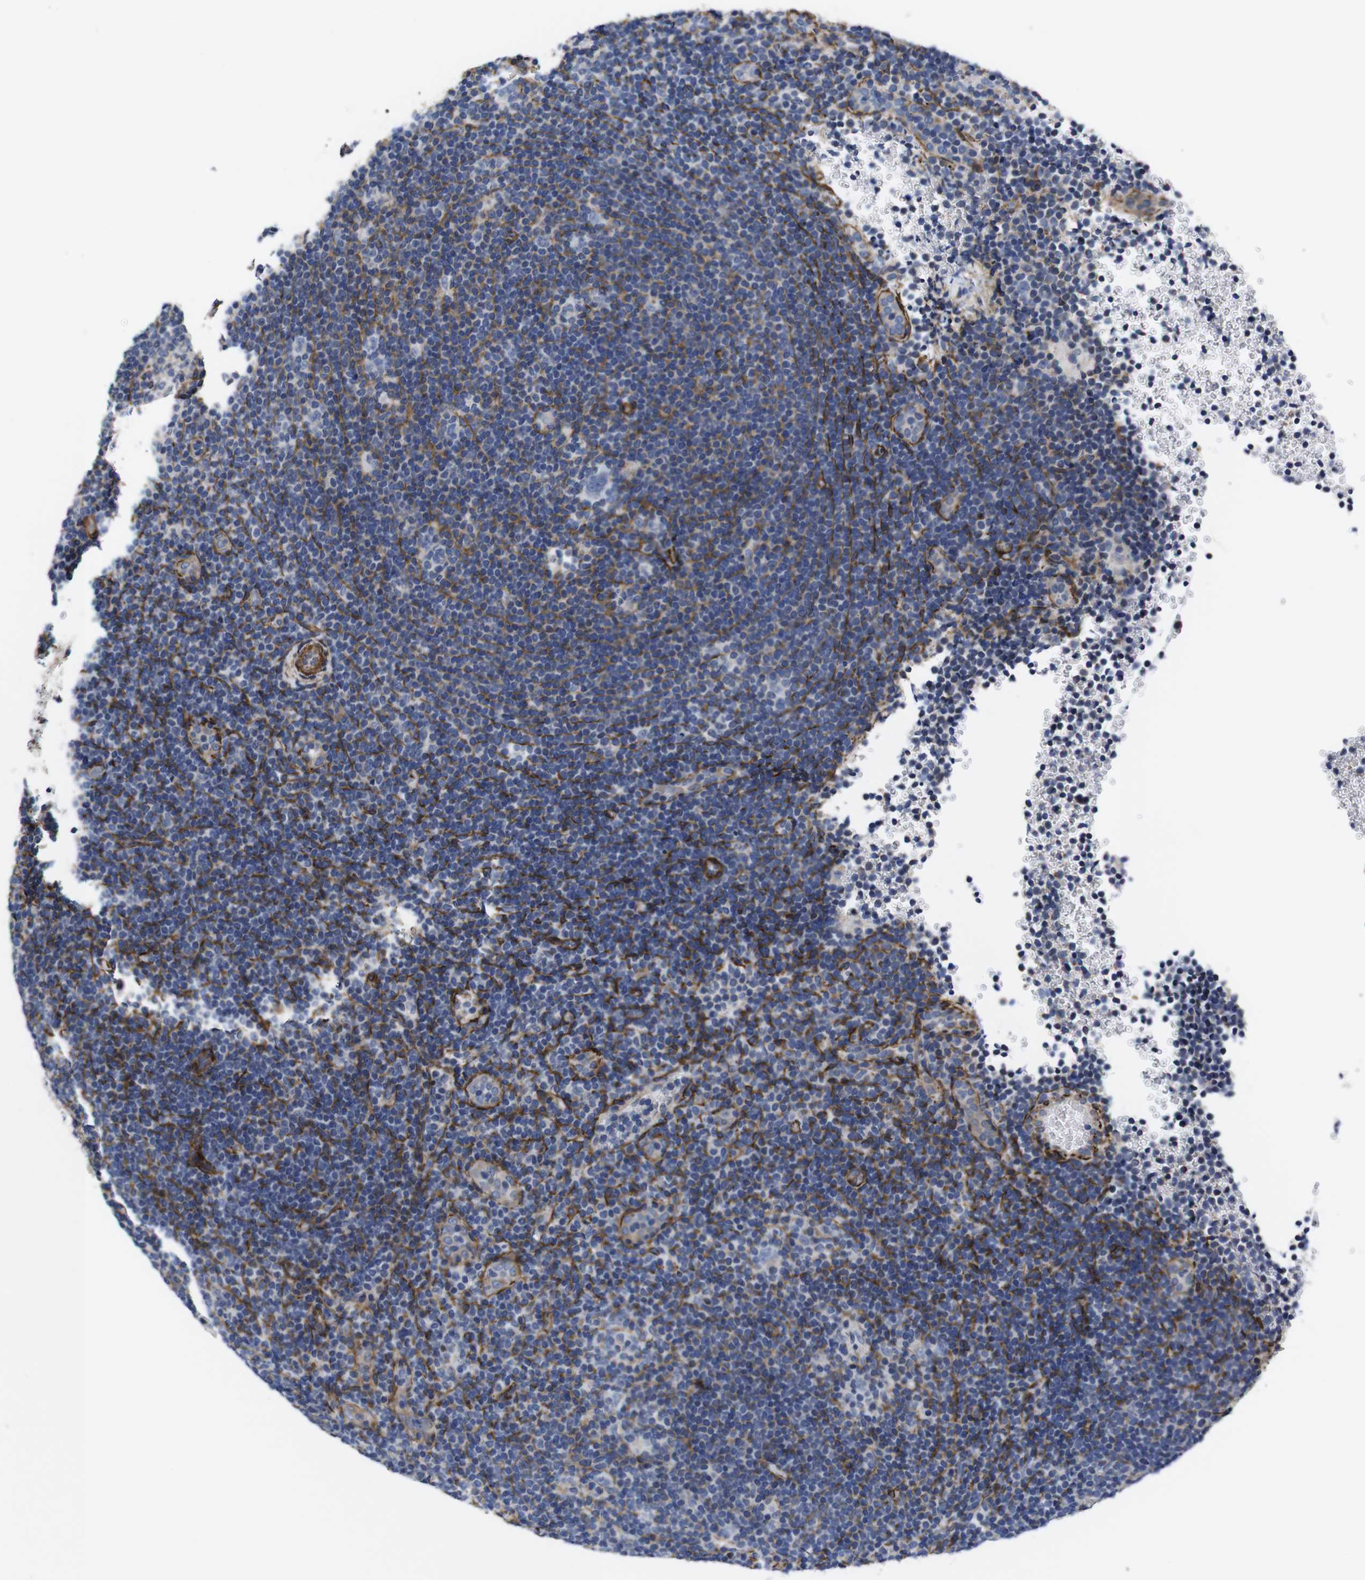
{"staining": {"intensity": "weak", "quantity": "<25%", "location": "cytoplasmic/membranous"}, "tissue": "lymphoma", "cell_type": "Tumor cells", "image_type": "cancer", "snomed": [{"axis": "morphology", "description": "Hodgkin's disease, NOS"}, {"axis": "topography", "description": "Lymph node"}], "caption": "Immunohistochemical staining of human lymphoma demonstrates no significant expression in tumor cells.", "gene": "WNT10A", "patient": {"sex": "female", "age": 57}}